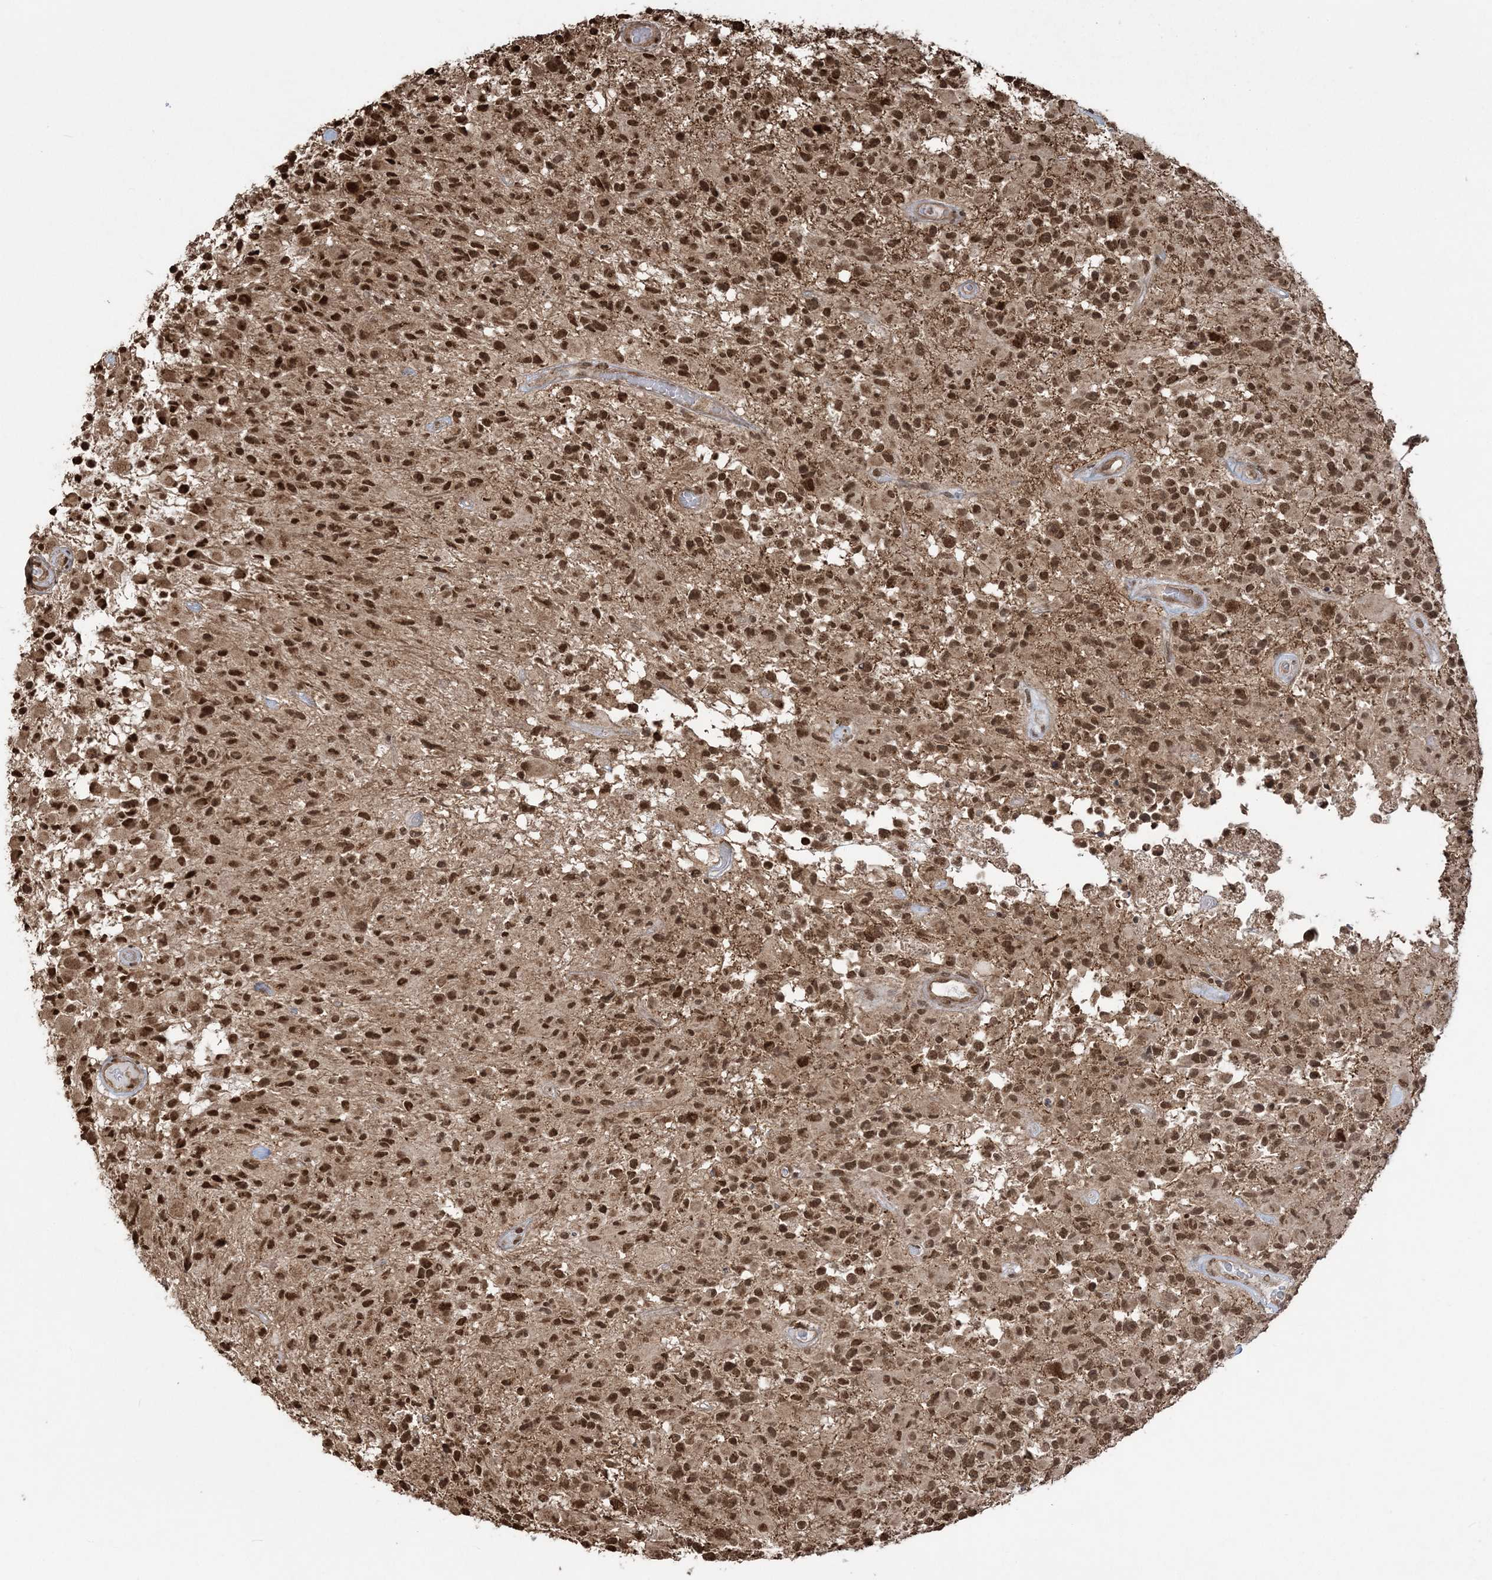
{"staining": {"intensity": "strong", "quantity": ">75%", "location": "nuclear"}, "tissue": "glioma", "cell_type": "Tumor cells", "image_type": "cancer", "snomed": [{"axis": "morphology", "description": "Glioma, malignant, High grade"}, {"axis": "morphology", "description": "Glioblastoma, NOS"}, {"axis": "topography", "description": "Brain"}], "caption": "DAB immunohistochemical staining of human glioblastoma reveals strong nuclear protein positivity in about >75% of tumor cells. The staining was performed using DAB to visualize the protein expression in brown, while the nuclei were stained in blue with hematoxylin (Magnification: 20x).", "gene": "ZNF839", "patient": {"sex": "male", "age": 60}}